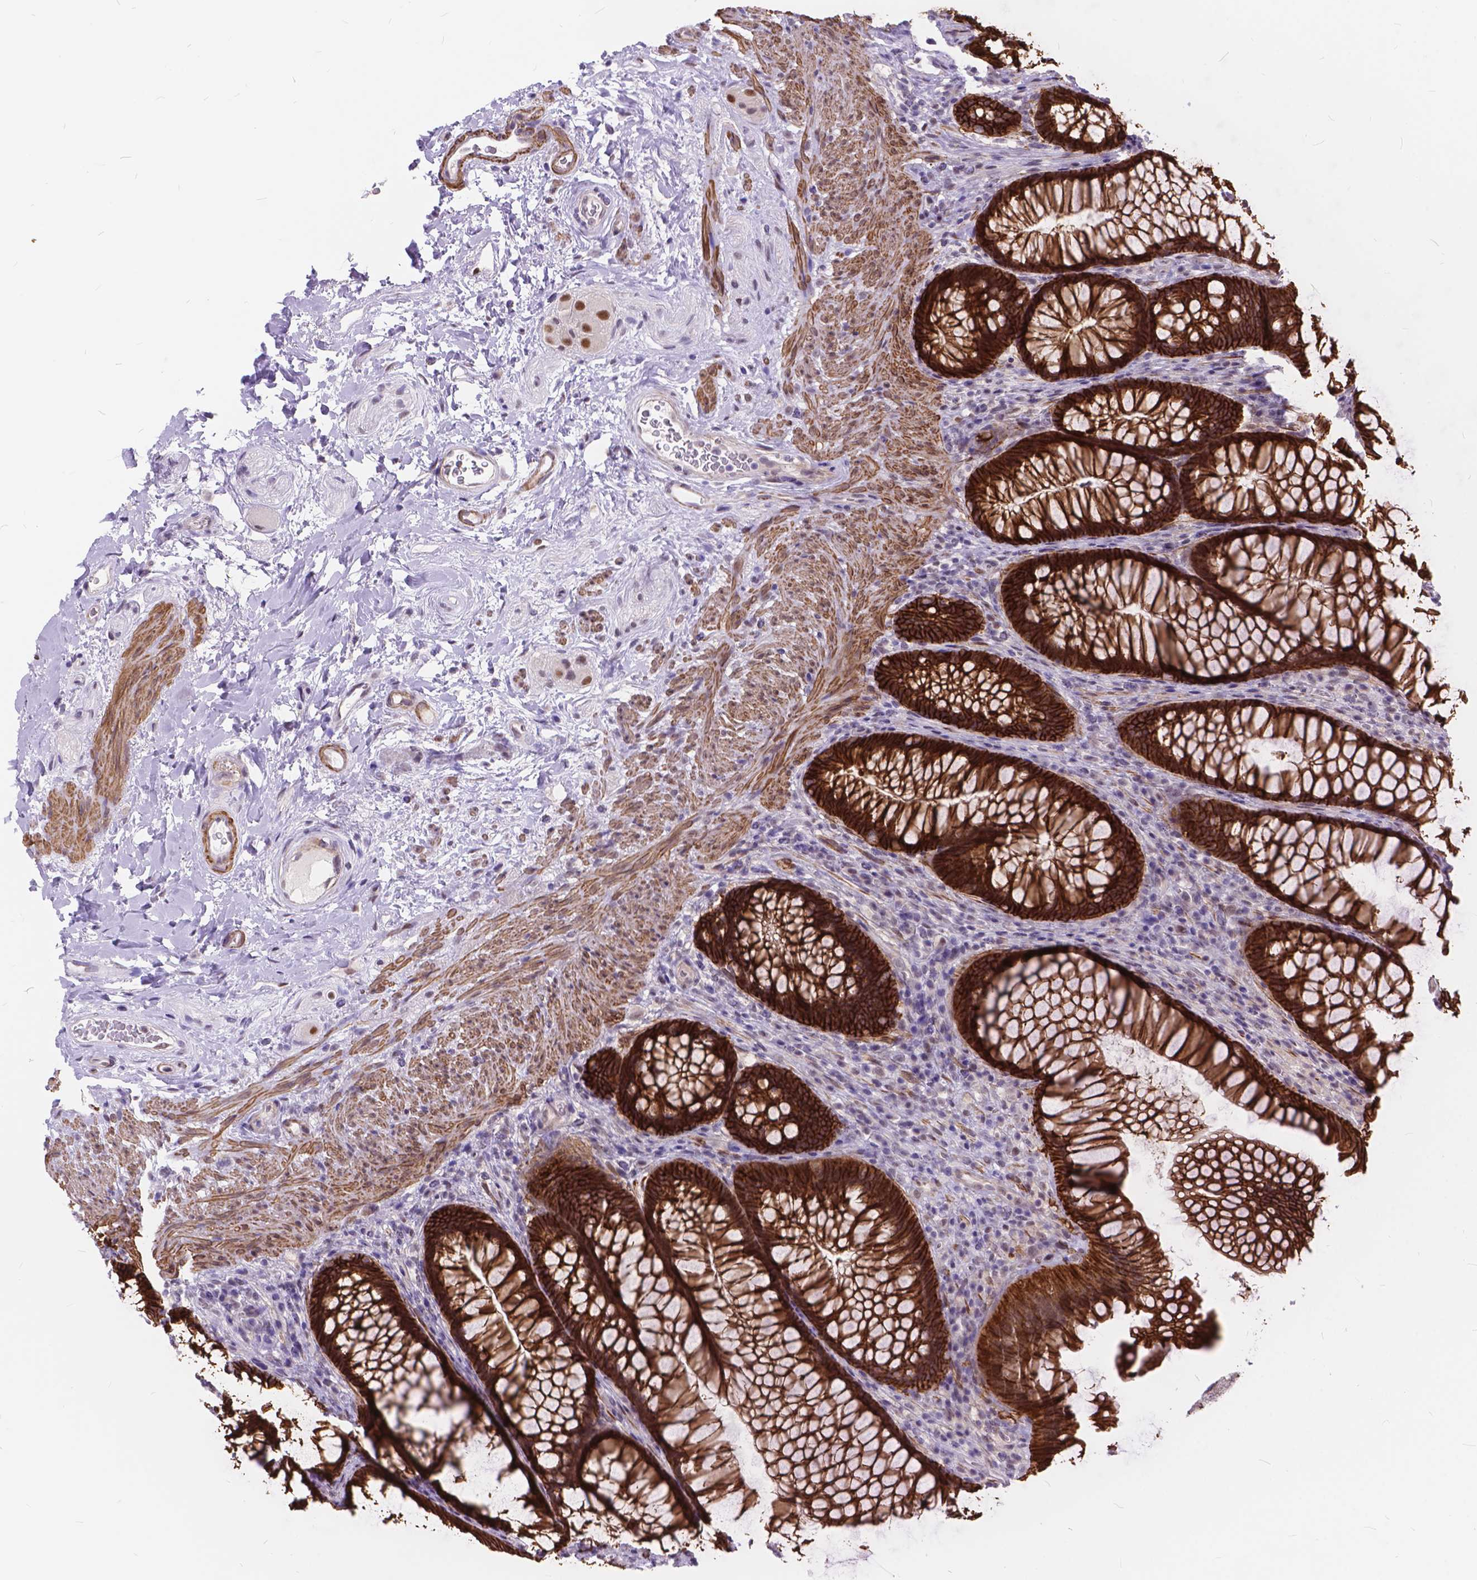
{"staining": {"intensity": "strong", "quantity": ">75%", "location": "cytoplasmic/membranous"}, "tissue": "rectum", "cell_type": "Glandular cells", "image_type": "normal", "snomed": [{"axis": "morphology", "description": "Normal tissue, NOS"}, {"axis": "topography", "description": "Smooth muscle"}, {"axis": "topography", "description": "Rectum"}], "caption": "The histopathology image demonstrates staining of benign rectum, revealing strong cytoplasmic/membranous protein expression (brown color) within glandular cells.", "gene": "MAN2C1", "patient": {"sex": "male", "age": 53}}